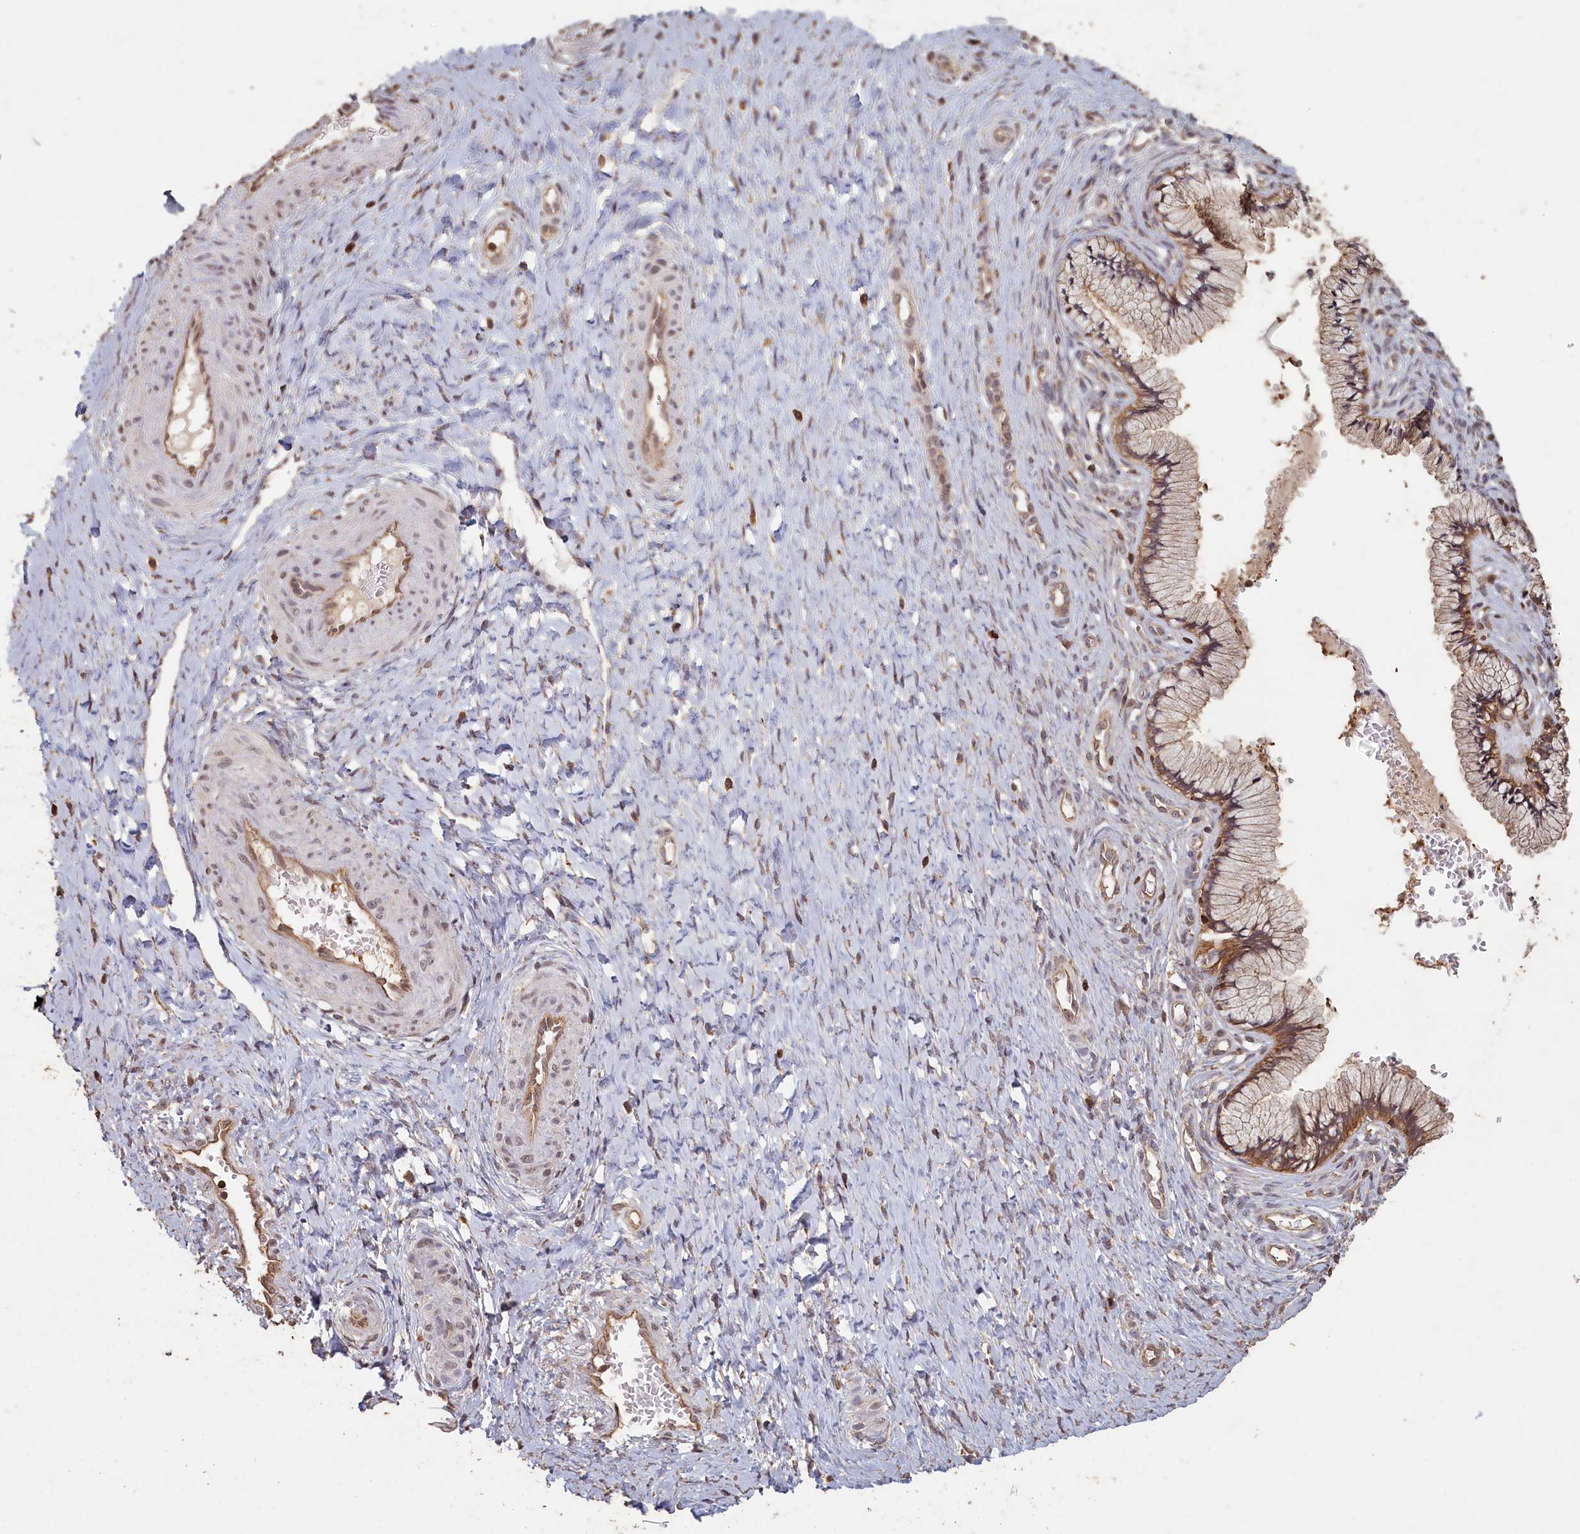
{"staining": {"intensity": "moderate", "quantity": "25%-75%", "location": "cytoplasmic/membranous"}, "tissue": "cervix", "cell_type": "Glandular cells", "image_type": "normal", "snomed": [{"axis": "morphology", "description": "Normal tissue, NOS"}, {"axis": "topography", "description": "Cervix"}], "caption": "DAB (3,3'-diaminobenzidine) immunohistochemical staining of normal cervix exhibits moderate cytoplasmic/membranous protein expression in approximately 25%-75% of glandular cells. (DAB IHC with brightfield microscopy, high magnification).", "gene": "MADD", "patient": {"sex": "female", "age": 36}}